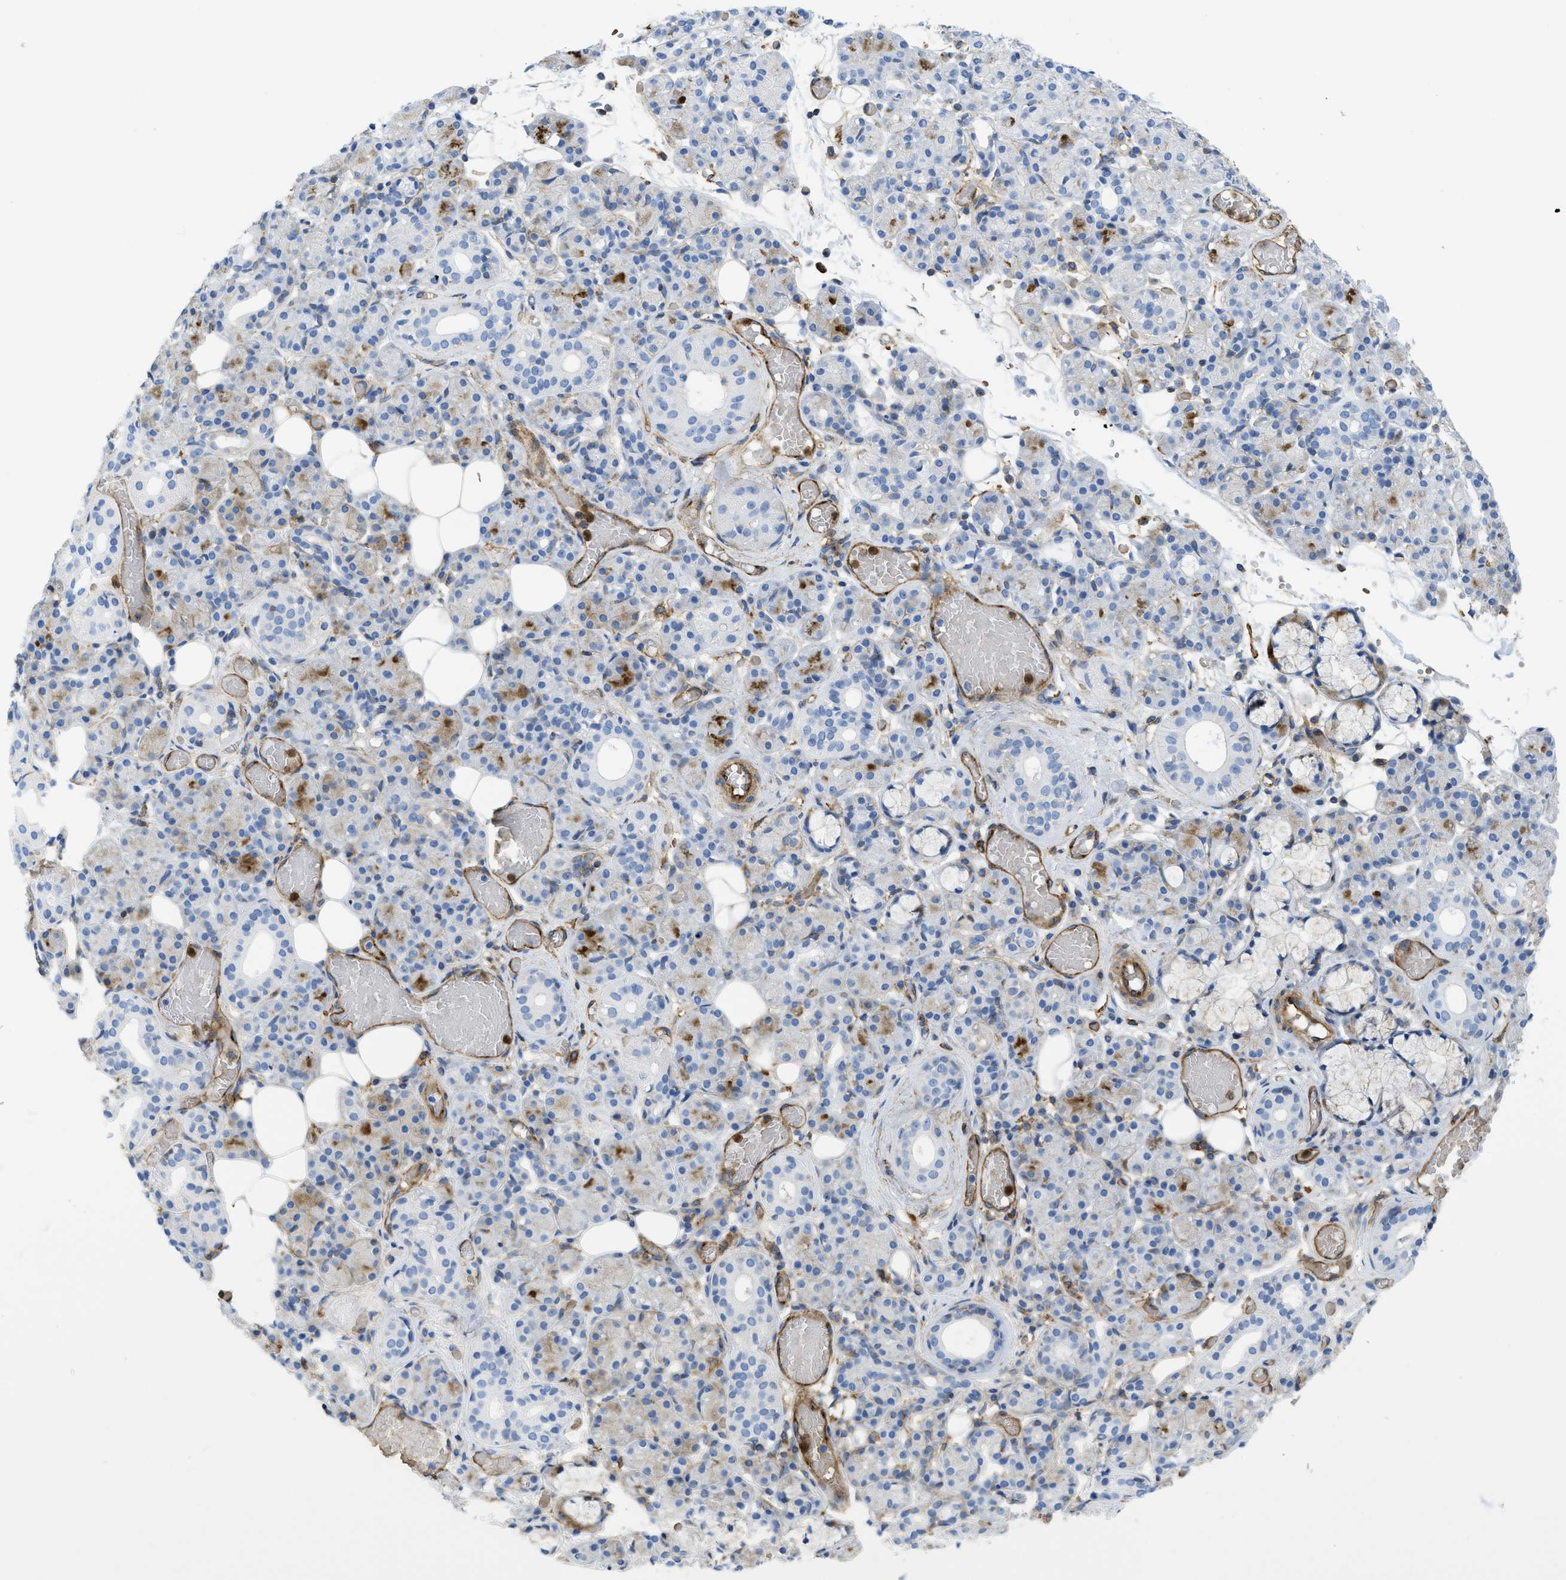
{"staining": {"intensity": "negative", "quantity": "none", "location": "none"}, "tissue": "salivary gland", "cell_type": "Glandular cells", "image_type": "normal", "snomed": [{"axis": "morphology", "description": "Normal tissue, NOS"}, {"axis": "topography", "description": "Salivary gland"}], "caption": "Salivary gland stained for a protein using immunohistochemistry (IHC) demonstrates no expression glandular cells.", "gene": "HIP1", "patient": {"sex": "male", "age": 63}}